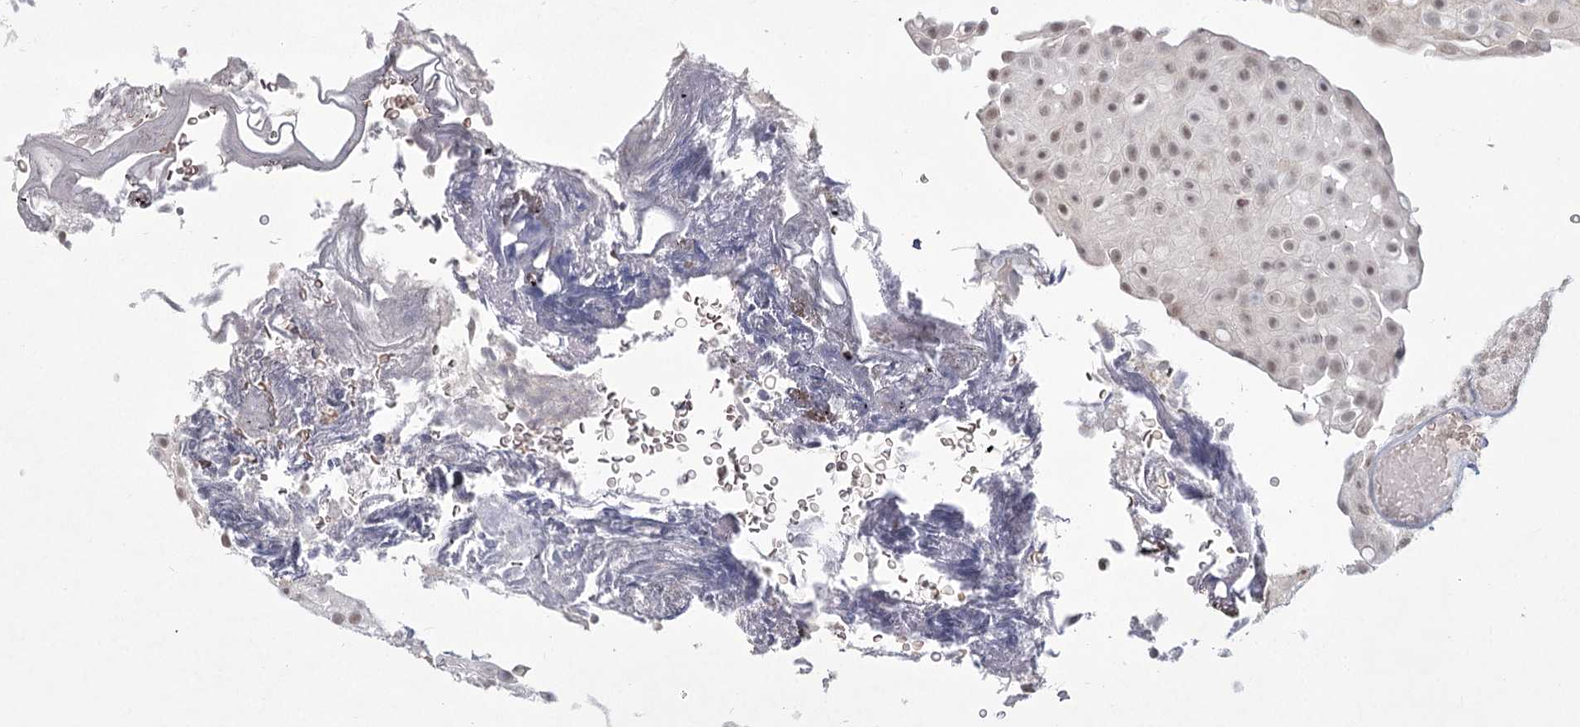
{"staining": {"intensity": "weak", "quantity": "25%-75%", "location": "nuclear"}, "tissue": "urothelial cancer", "cell_type": "Tumor cells", "image_type": "cancer", "snomed": [{"axis": "morphology", "description": "Urothelial carcinoma, Low grade"}, {"axis": "topography", "description": "Urinary bladder"}], "caption": "Brown immunohistochemical staining in urothelial cancer shows weak nuclear staining in approximately 25%-75% of tumor cells.", "gene": "LY6G5C", "patient": {"sex": "male", "age": 78}}